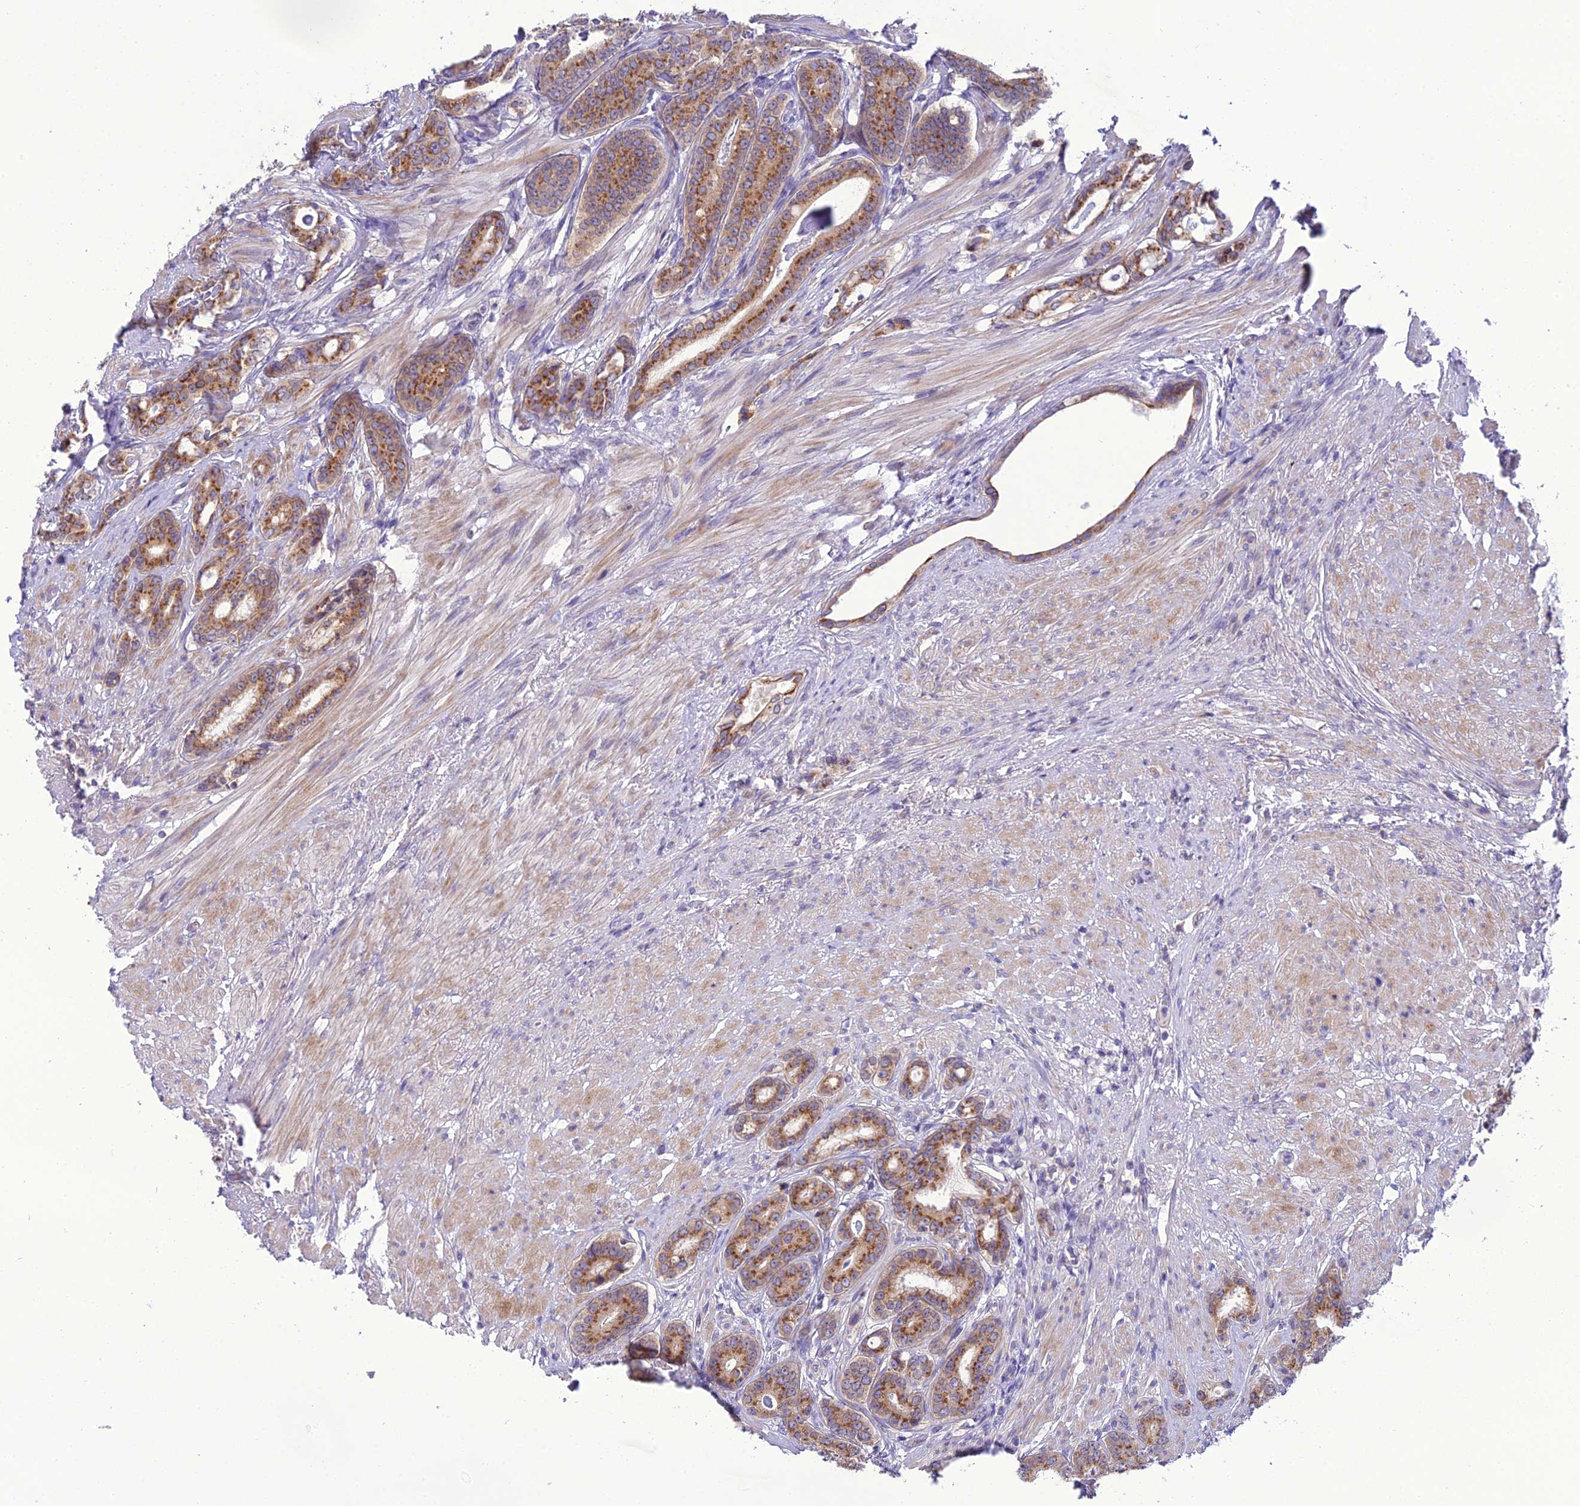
{"staining": {"intensity": "moderate", "quantity": ">75%", "location": "cytoplasmic/membranous"}, "tissue": "prostate cancer", "cell_type": "Tumor cells", "image_type": "cancer", "snomed": [{"axis": "morphology", "description": "Adenocarcinoma, Low grade"}, {"axis": "topography", "description": "Prostate"}], "caption": "Prostate cancer was stained to show a protein in brown. There is medium levels of moderate cytoplasmic/membranous staining in about >75% of tumor cells.", "gene": "GOLPH3", "patient": {"sex": "male", "age": 71}}